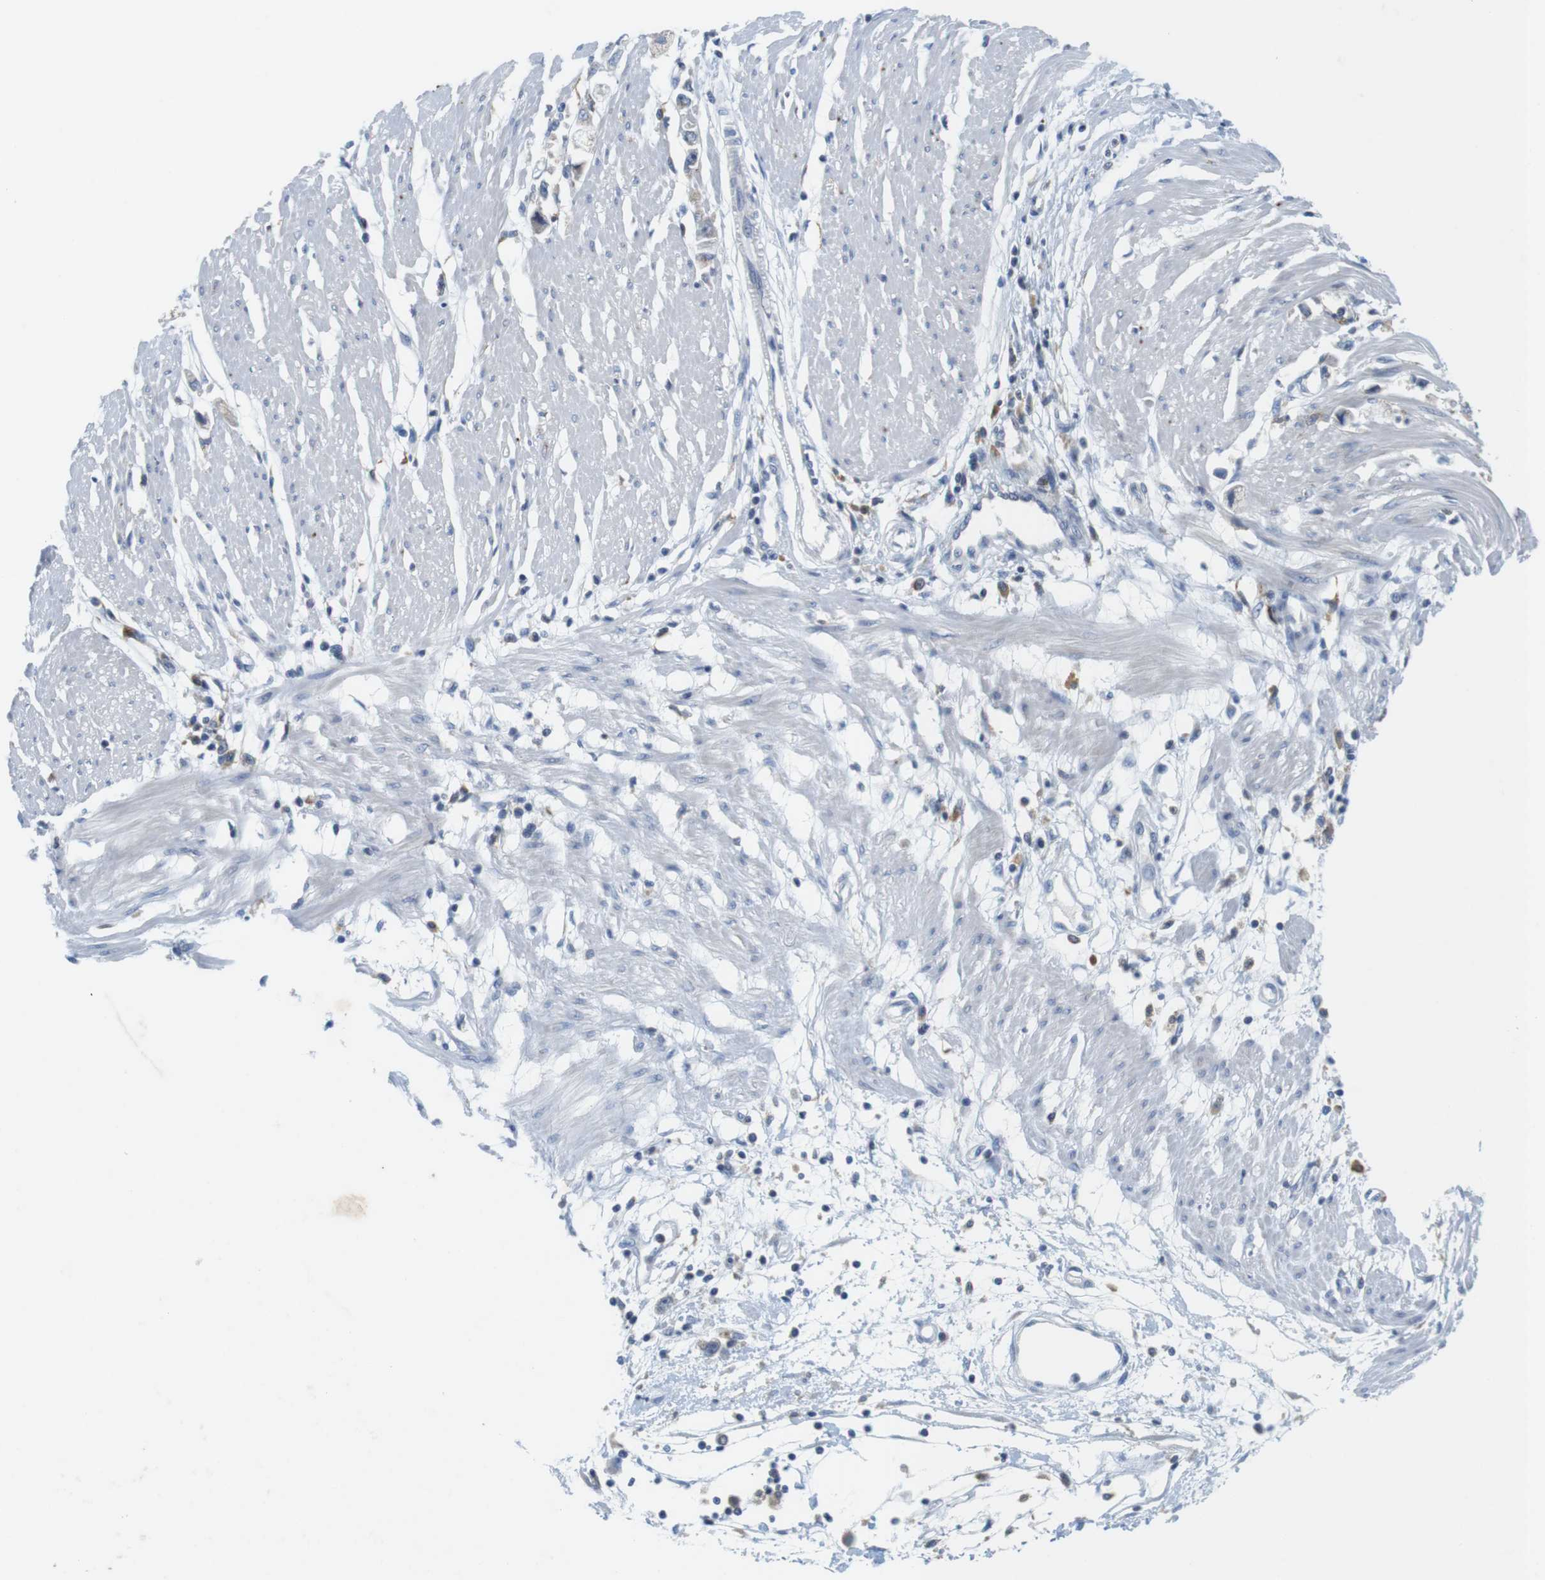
{"staining": {"intensity": "negative", "quantity": "none", "location": "none"}, "tissue": "stomach cancer", "cell_type": "Tumor cells", "image_type": "cancer", "snomed": [{"axis": "morphology", "description": "Adenocarcinoma, NOS"}, {"axis": "topography", "description": "Stomach"}], "caption": "Tumor cells show no significant protein staining in stomach cancer (adenocarcinoma). (DAB immunohistochemistry, high magnification).", "gene": "CNGA2", "patient": {"sex": "female", "age": 59}}